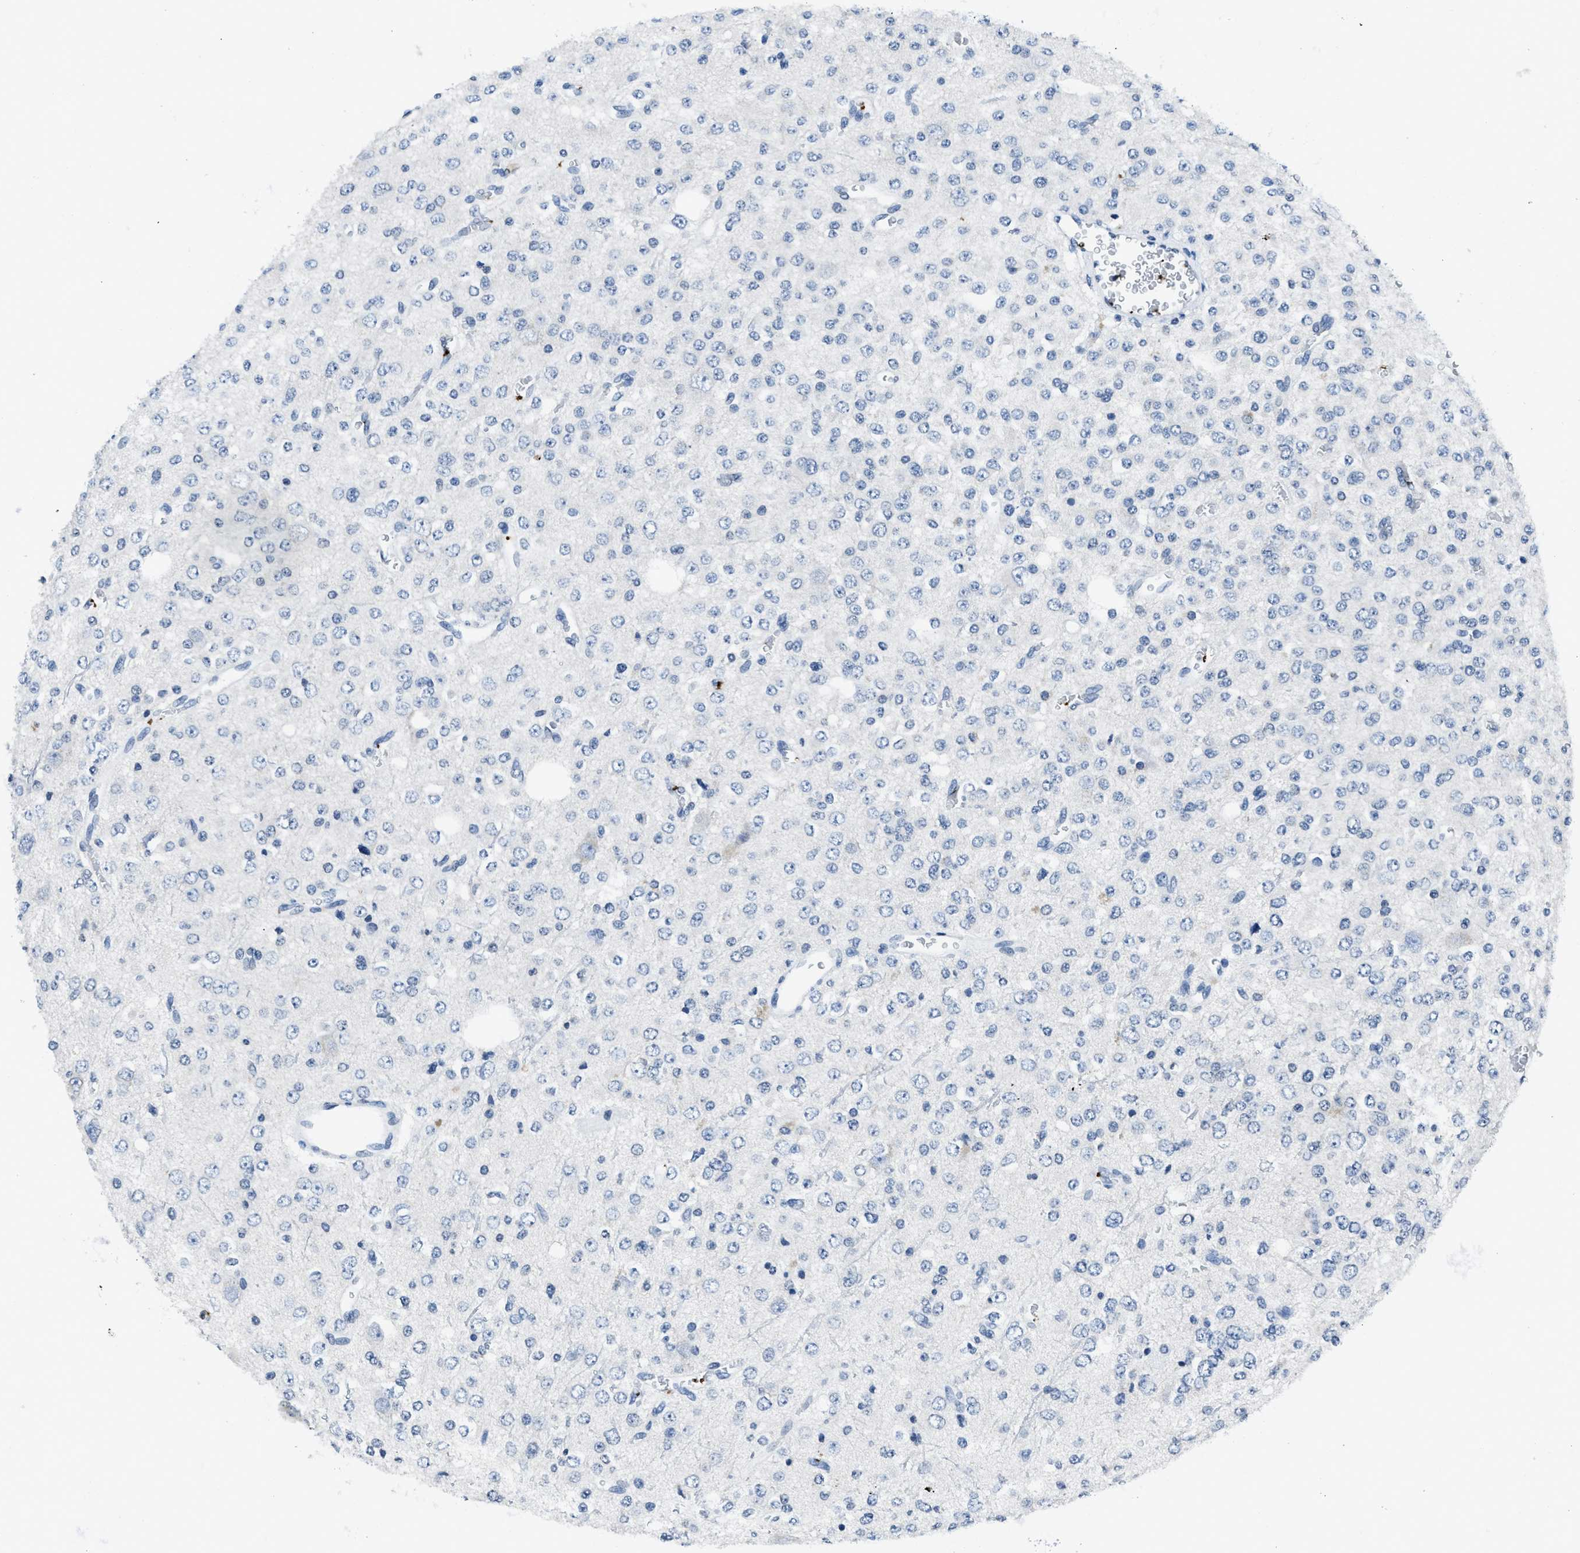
{"staining": {"intensity": "negative", "quantity": "none", "location": "none"}, "tissue": "glioma", "cell_type": "Tumor cells", "image_type": "cancer", "snomed": [{"axis": "morphology", "description": "Glioma, malignant, Low grade"}, {"axis": "topography", "description": "Brain"}], "caption": "A micrograph of malignant low-grade glioma stained for a protein demonstrates no brown staining in tumor cells. Nuclei are stained in blue.", "gene": "ITGA2B", "patient": {"sex": "male", "age": 38}}